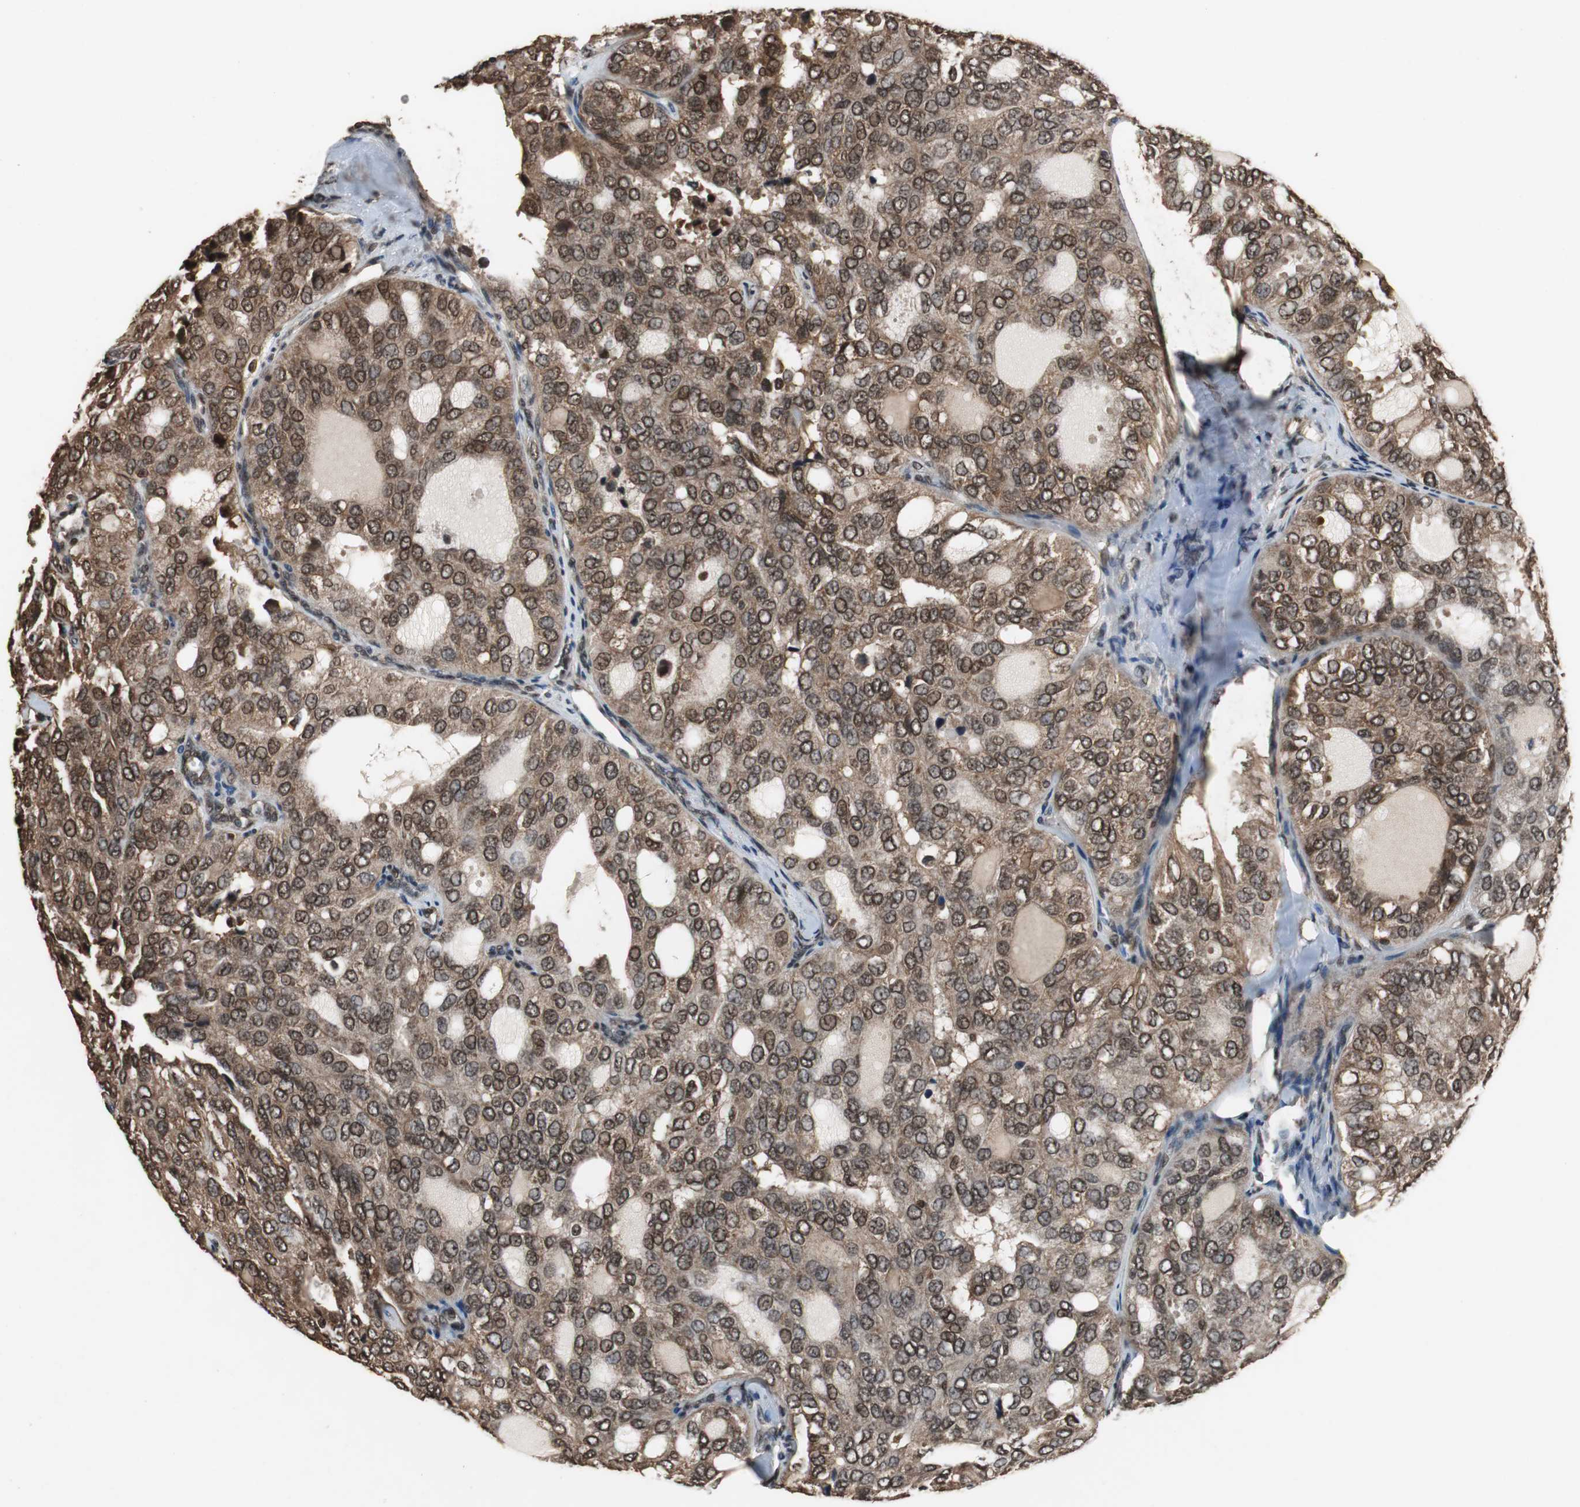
{"staining": {"intensity": "strong", "quantity": ">75%", "location": "cytoplasmic/membranous,nuclear"}, "tissue": "thyroid cancer", "cell_type": "Tumor cells", "image_type": "cancer", "snomed": [{"axis": "morphology", "description": "Follicular adenoma carcinoma, NOS"}, {"axis": "topography", "description": "Thyroid gland"}], "caption": "Immunohistochemistry (IHC) image of neoplastic tissue: human follicular adenoma carcinoma (thyroid) stained using IHC exhibits high levels of strong protein expression localized specifically in the cytoplasmic/membranous and nuclear of tumor cells, appearing as a cytoplasmic/membranous and nuclear brown color.", "gene": "ZNF18", "patient": {"sex": "male", "age": 75}}